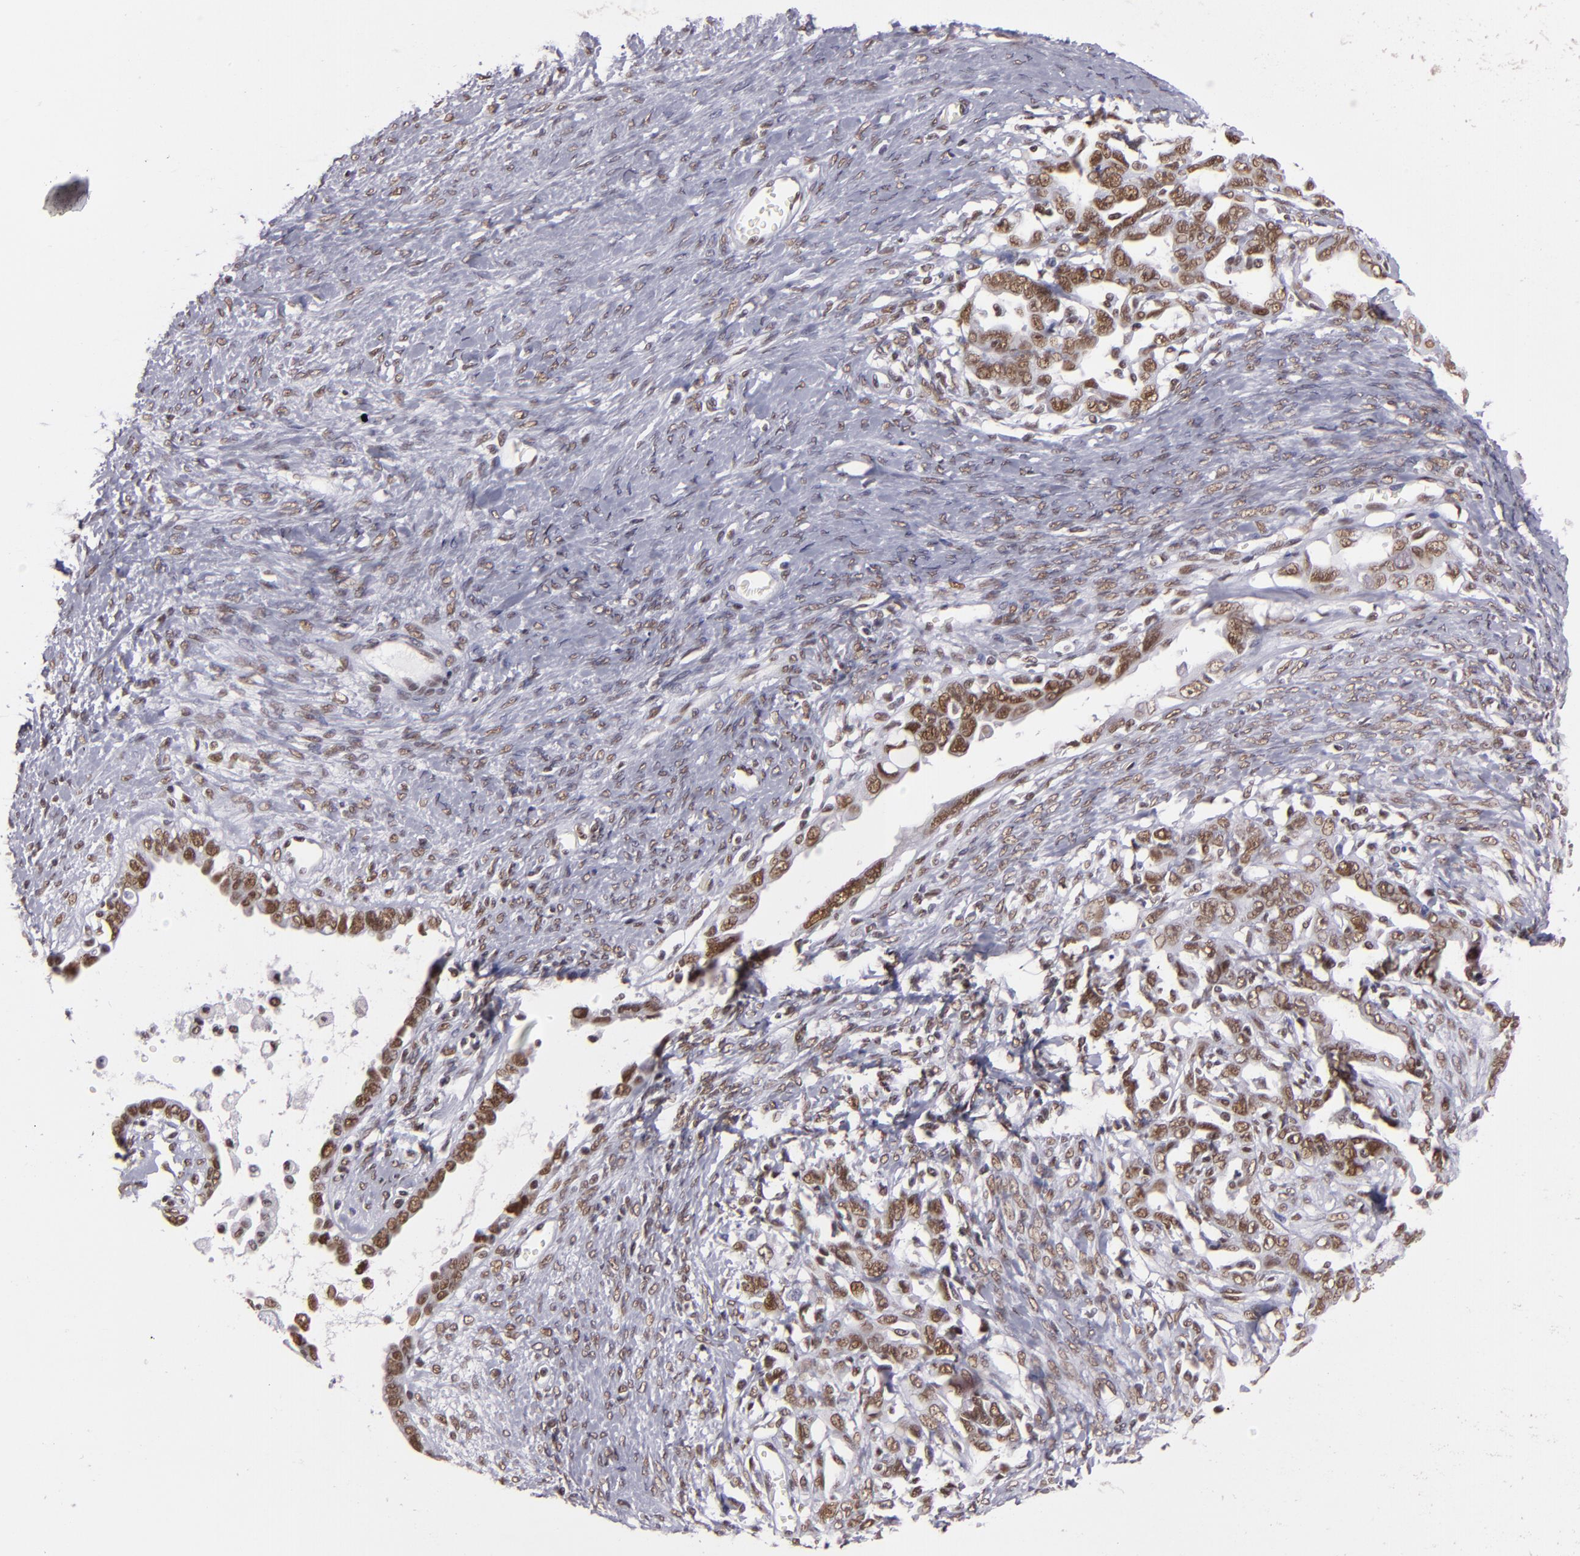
{"staining": {"intensity": "moderate", "quantity": ">75%", "location": "nuclear"}, "tissue": "ovarian cancer", "cell_type": "Tumor cells", "image_type": "cancer", "snomed": [{"axis": "morphology", "description": "Cystadenocarcinoma, serous, NOS"}, {"axis": "topography", "description": "Ovary"}], "caption": "A medium amount of moderate nuclear expression is present in about >75% of tumor cells in ovarian cancer tissue.", "gene": "BRD8", "patient": {"sex": "female", "age": 69}}